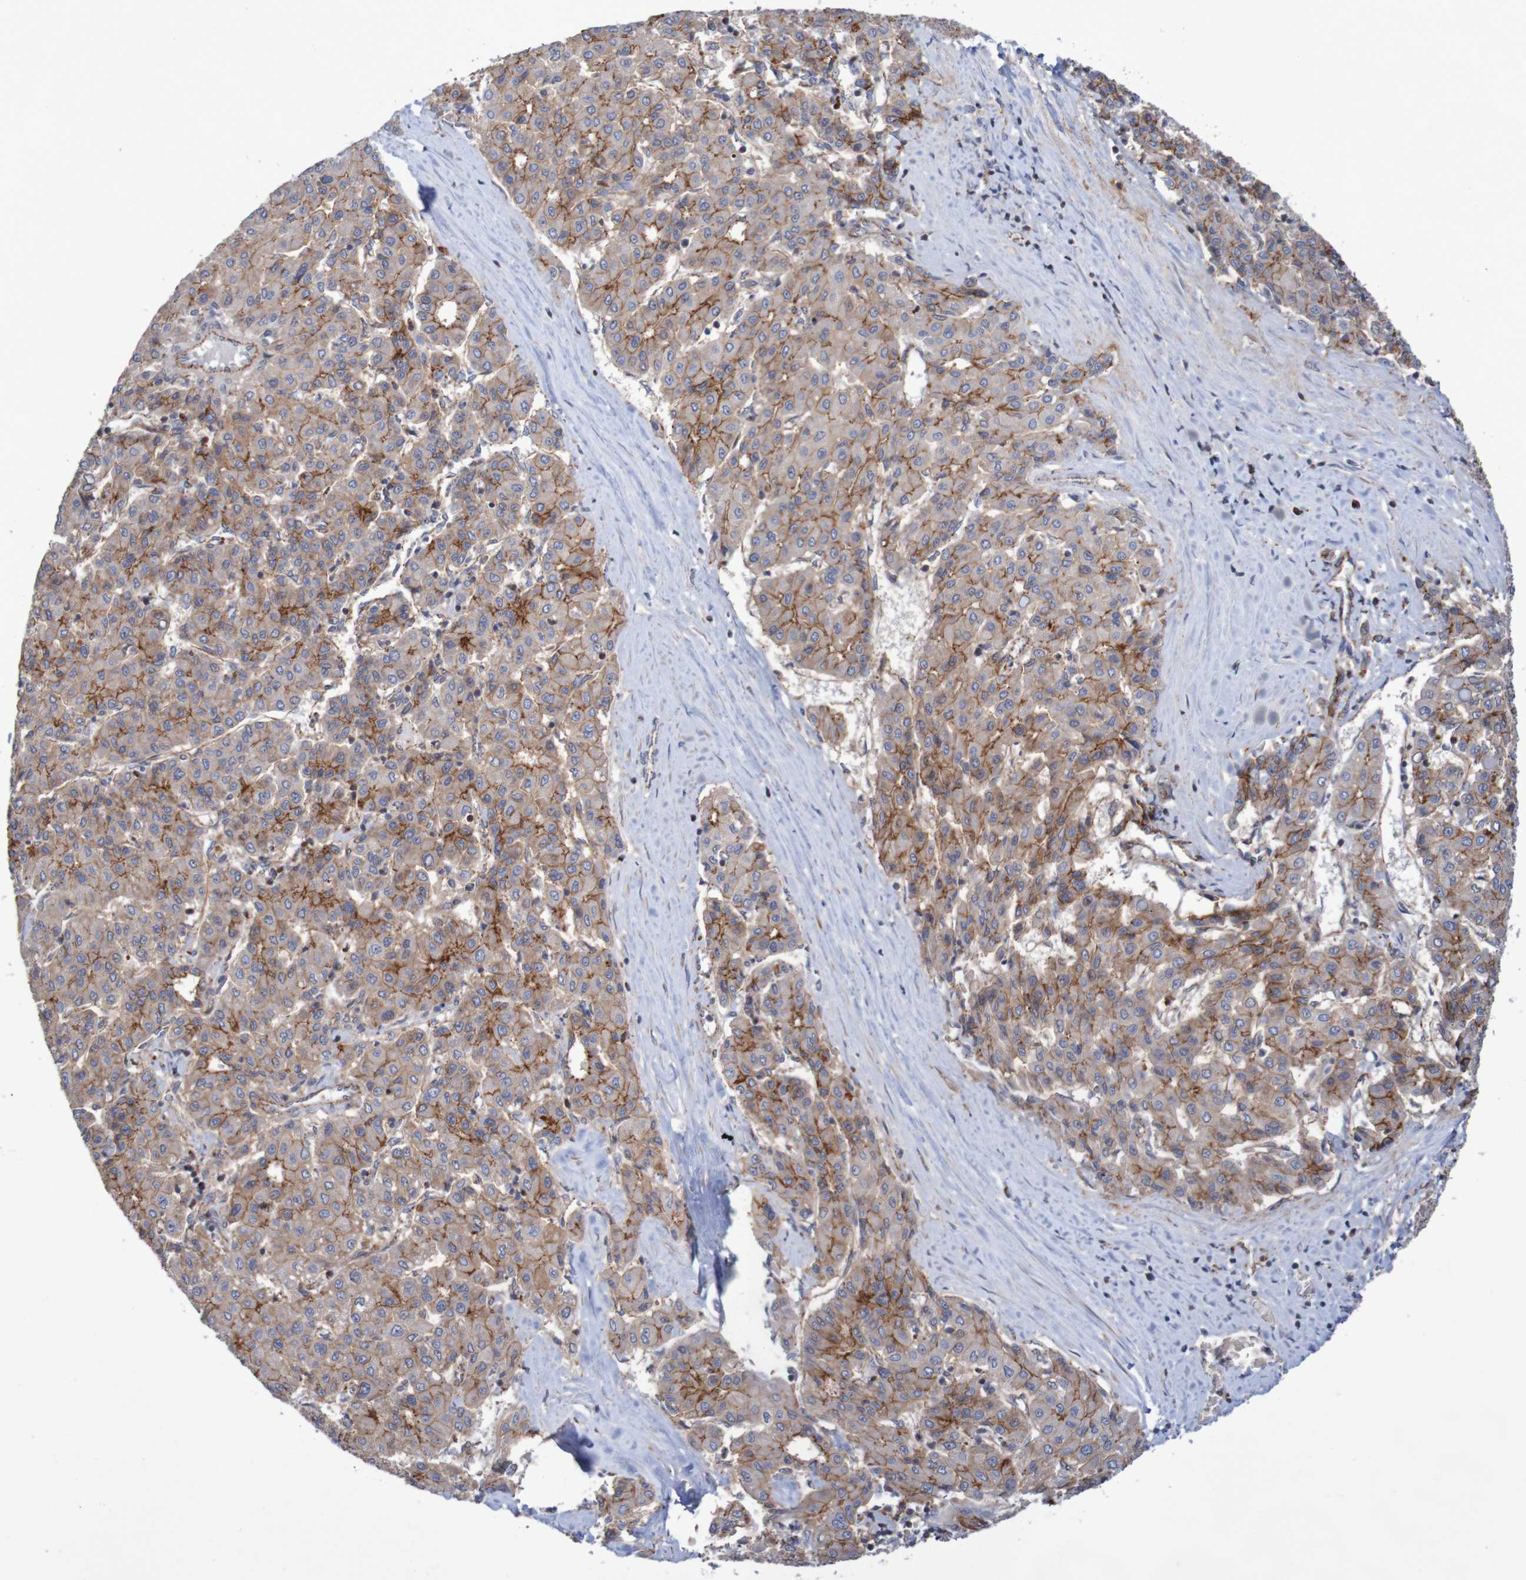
{"staining": {"intensity": "moderate", "quantity": "25%-75%", "location": "cytoplasmic/membranous"}, "tissue": "liver cancer", "cell_type": "Tumor cells", "image_type": "cancer", "snomed": [{"axis": "morphology", "description": "Carcinoma, Hepatocellular, NOS"}, {"axis": "topography", "description": "Liver"}], "caption": "This micrograph displays liver cancer (hepatocellular carcinoma) stained with immunohistochemistry to label a protein in brown. The cytoplasmic/membranous of tumor cells show moderate positivity for the protein. Nuclei are counter-stained blue.", "gene": "NECTIN2", "patient": {"sex": "male", "age": 65}}